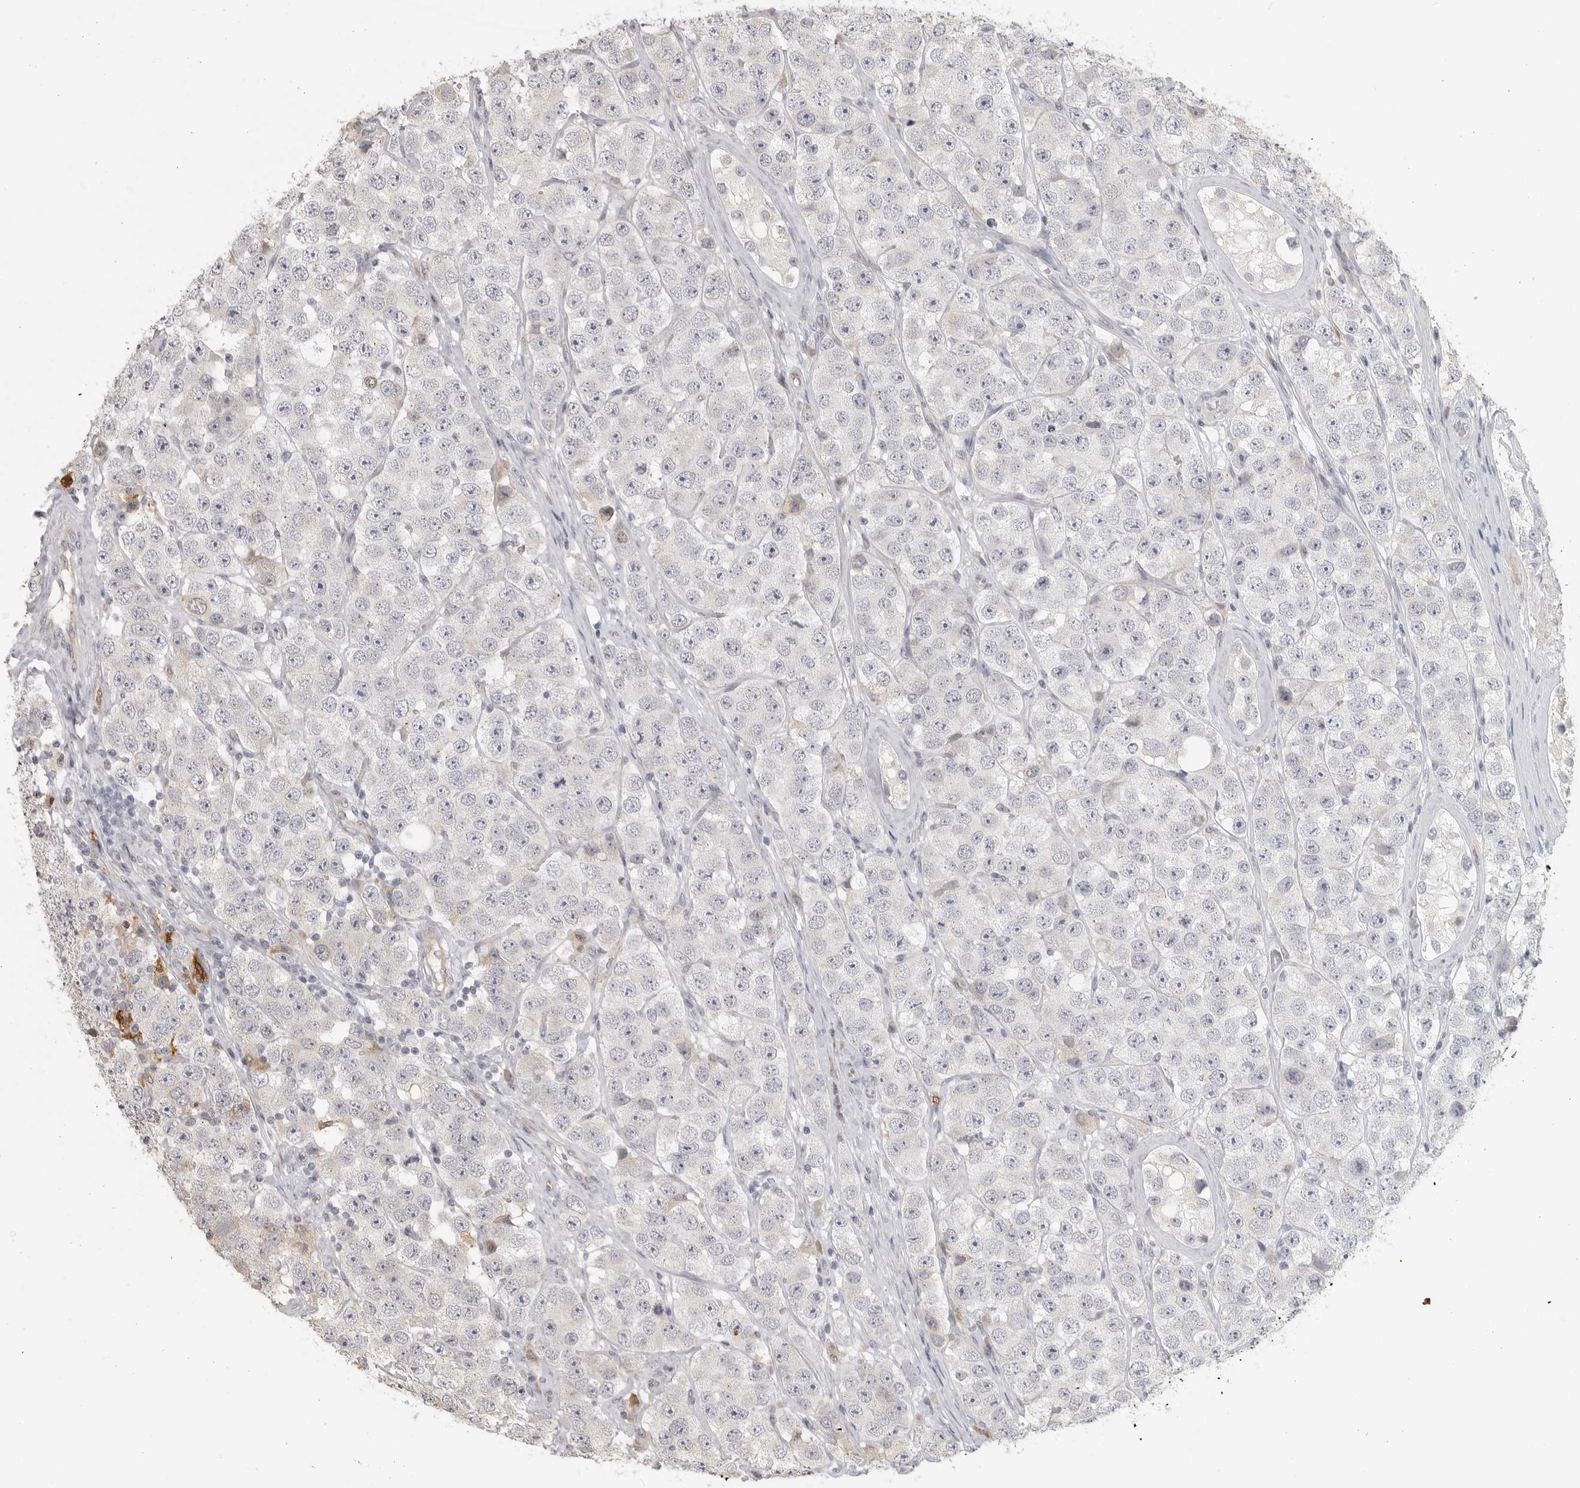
{"staining": {"intensity": "negative", "quantity": "none", "location": "none"}, "tissue": "testis cancer", "cell_type": "Tumor cells", "image_type": "cancer", "snomed": [{"axis": "morphology", "description": "Seminoma, NOS"}, {"axis": "topography", "description": "Testis"}], "caption": "Protein analysis of testis seminoma shows no significant staining in tumor cells.", "gene": "IDO1", "patient": {"sex": "male", "age": 28}}